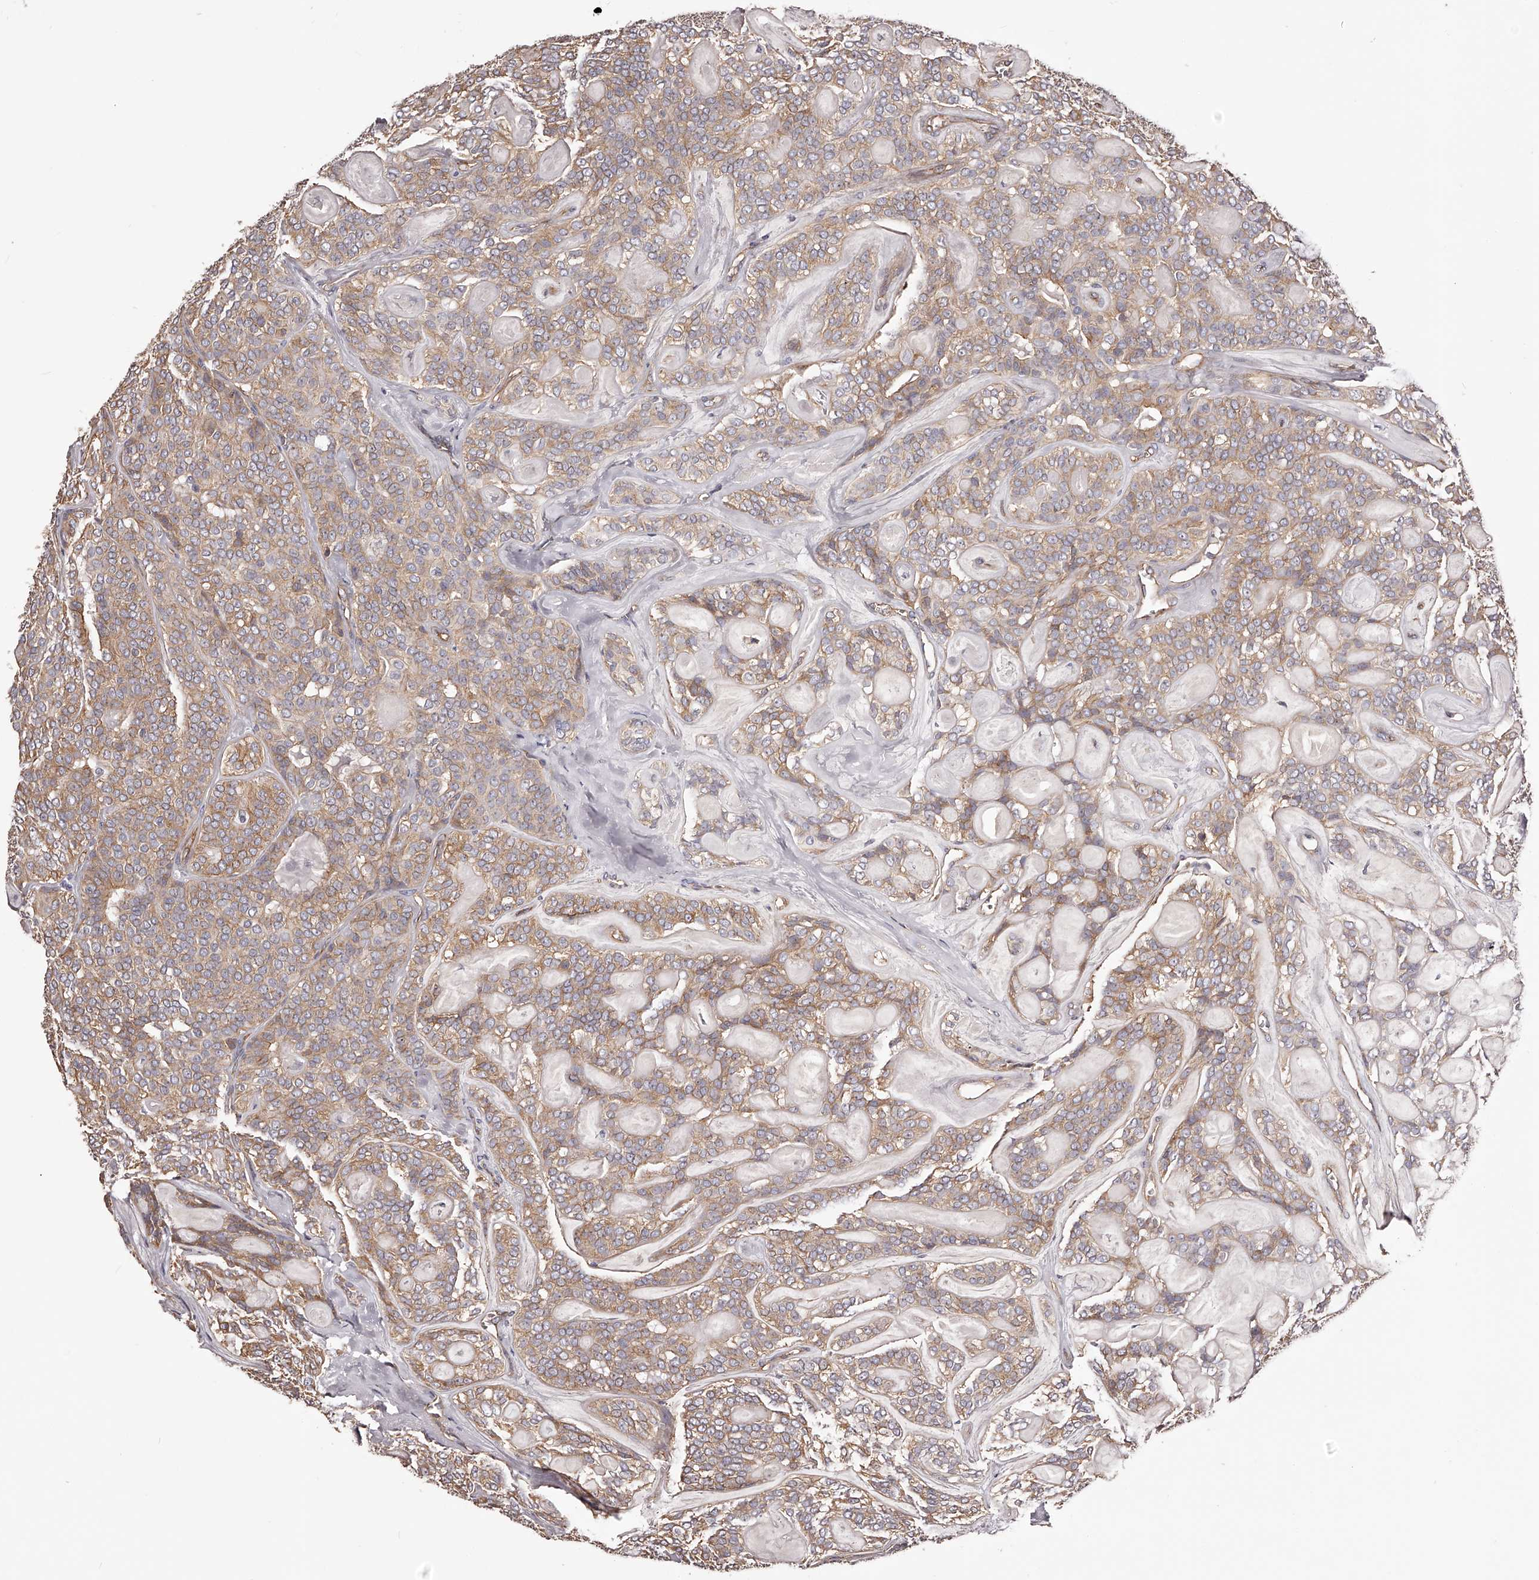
{"staining": {"intensity": "moderate", "quantity": ">75%", "location": "cytoplasmic/membranous"}, "tissue": "head and neck cancer", "cell_type": "Tumor cells", "image_type": "cancer", "snomed": [{"axis": "morphology", "description": "Adenocarcinoma, NOS"}, {"axis": "topography", "description": "Head-Neck"}], "caption": "An image of head and neck cancer stained for a protein shows moderate cytoplasmic/membranous brown staining in tumor cells.", "gene": "LTV1", "patient": {"sex": "male", "age": 66}}